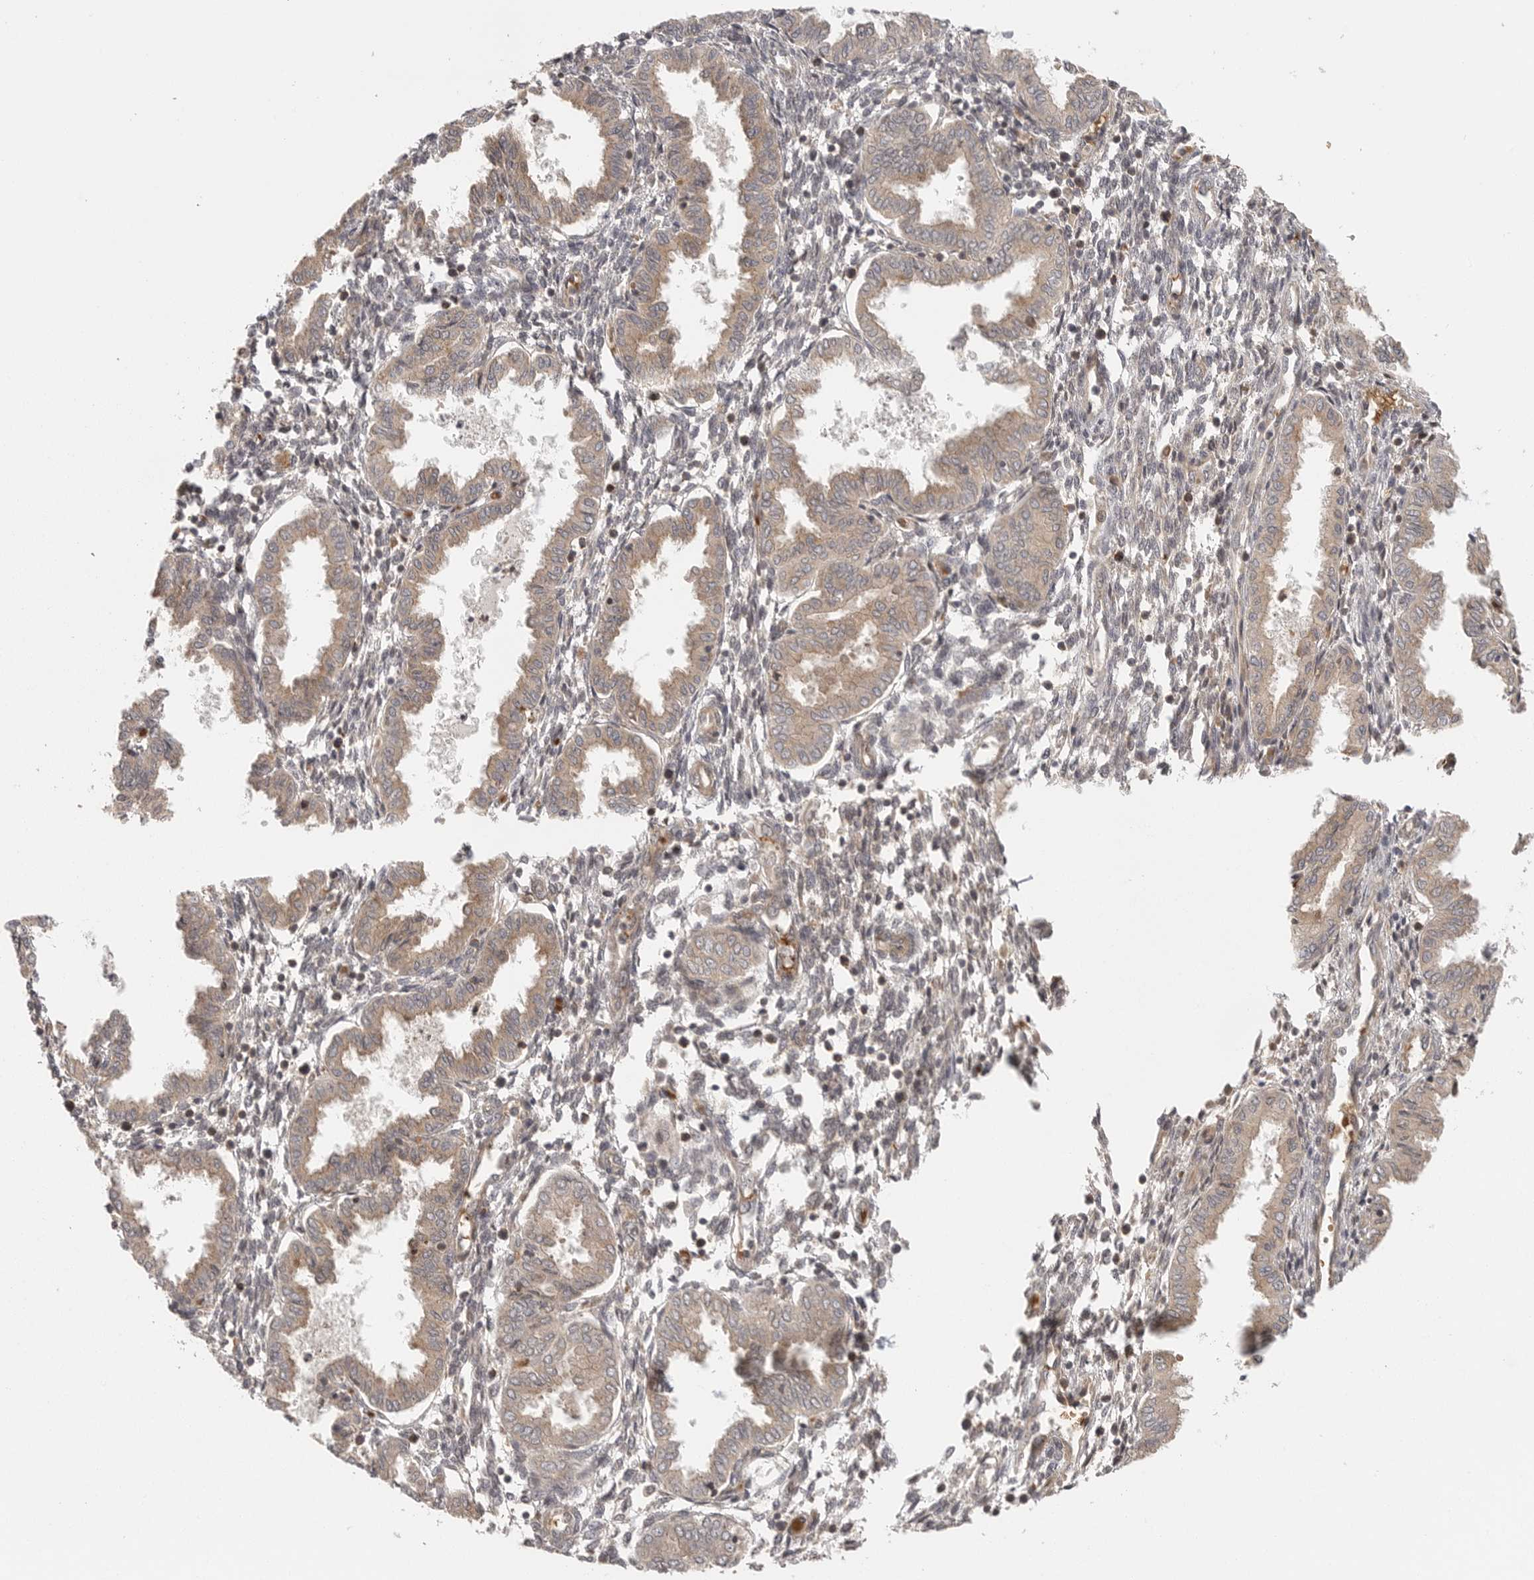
{"staining": {"intensity": "negative", "quantity": "none", "location": "none"}, "tissue": "endometrium", "cell_type": "Cells in endometrial stroma", "image_type": "normal", "snomed": [{"axis": "morphology", "description": "Normal tissue, NOS"}, {"axis": "topography", "description": "Endometrium"}], "caption": "This is an immunohistochemistry (IHC) image of unremarkable endometrium. There is no positivity in cells in endometrial stroma.", "gene": "CCPG1", "patient": {"sex": "female", "age": 33}}